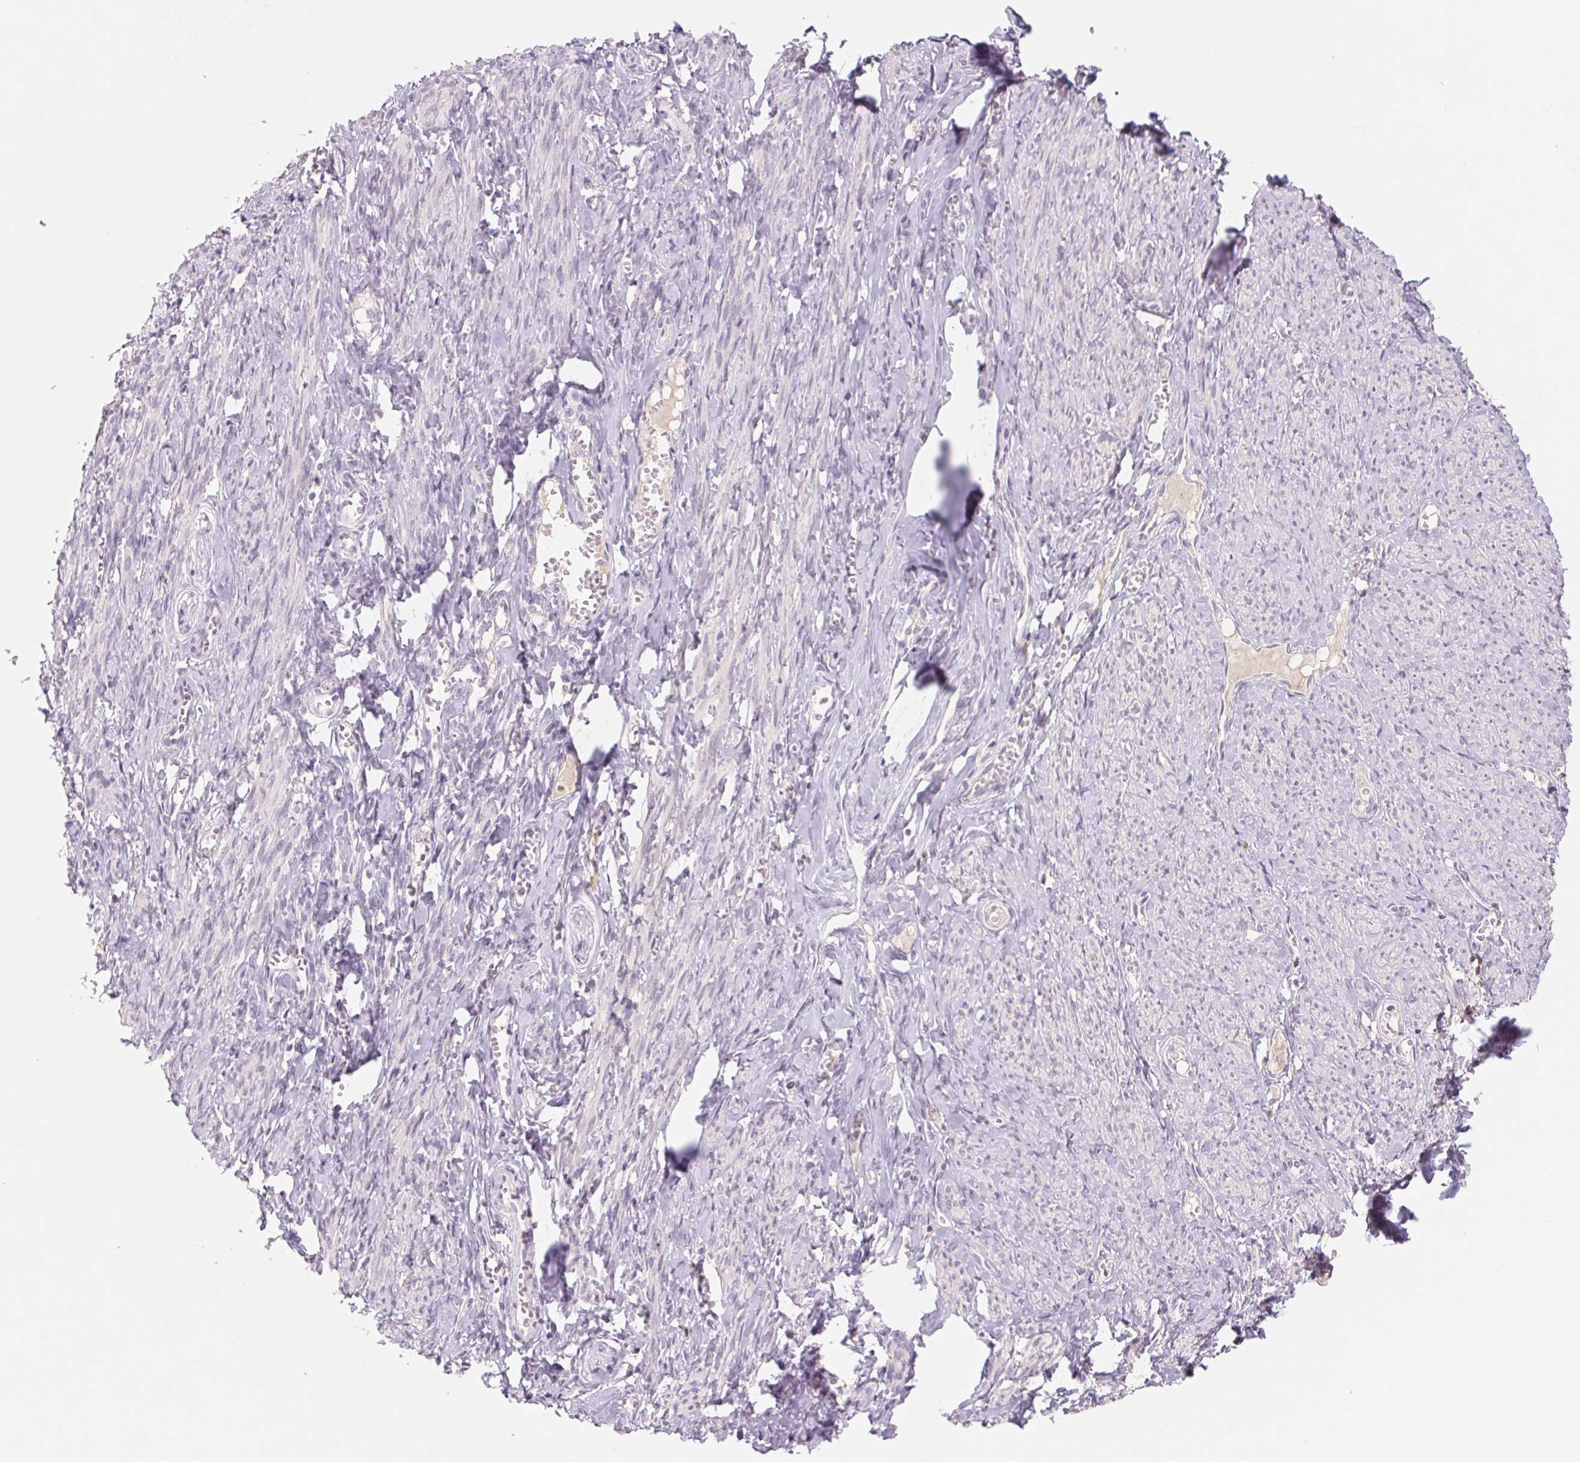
{"staining": {"intensity": "negative", "quantity": "none", "location": "none"}, "tissue": "smooth muscle", "cell_type": "Smooth muscle cells", "image_type": "normal", "snomed": [{"axis": "morphology", "description": "Normal tissue, NOS"}, {"axis": "topography", "description": "Smooth muscle"}], "caption": "High magnification brightfield microscopy of unremarkable smooth muscle stained with DAB (3,3'-diaminobenzidine) (brown) and counterstained with hematoxylin (blue): smooth muscle cells show no significant positivity. (DAB (3,3'-diaminobenzidine) IHC, high magnification).", "gene": "PNMA8B", "patient": {"sex": "female", "age": 65}}